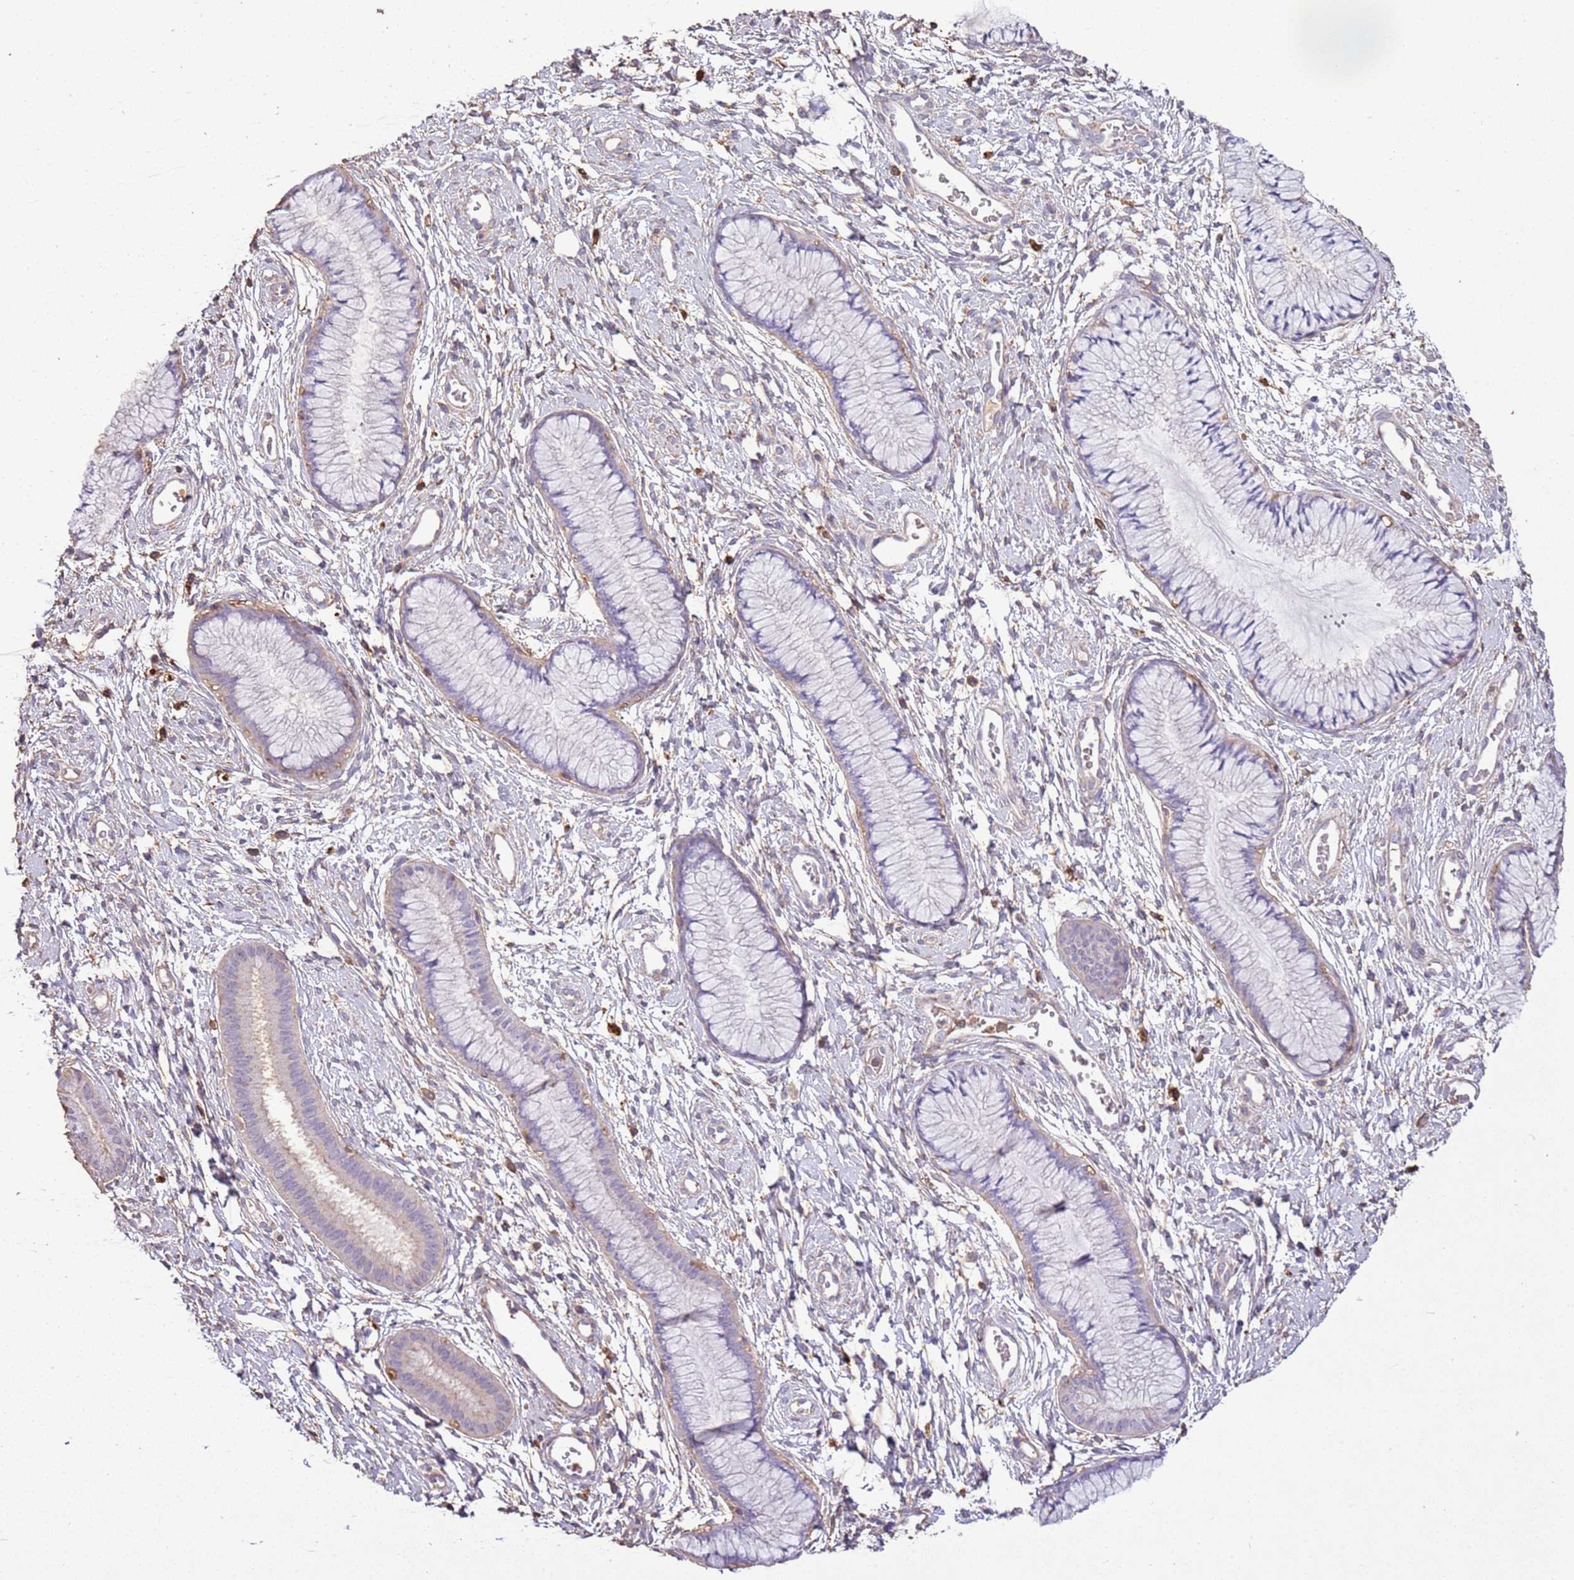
{"staining": {"intensity": "weak", "quantity": "<25%", "location": "cytoplasmic/membranous"}, "tissue": "cervix", "cell_type": "Glandular cells", "image_type": "normal", "snomed": [{"axis": "morphology", "description": "Normal tissue, NOS"}, {"axis": "topography", "description": "Cervix"}], "caption": "High power microscopy micrograph of an IHC histopathology image of normal cervix, revealing no significant positivity in glandular cells.", "gene": "ARL10", "patient": {"sex": "female", "age": 42}}